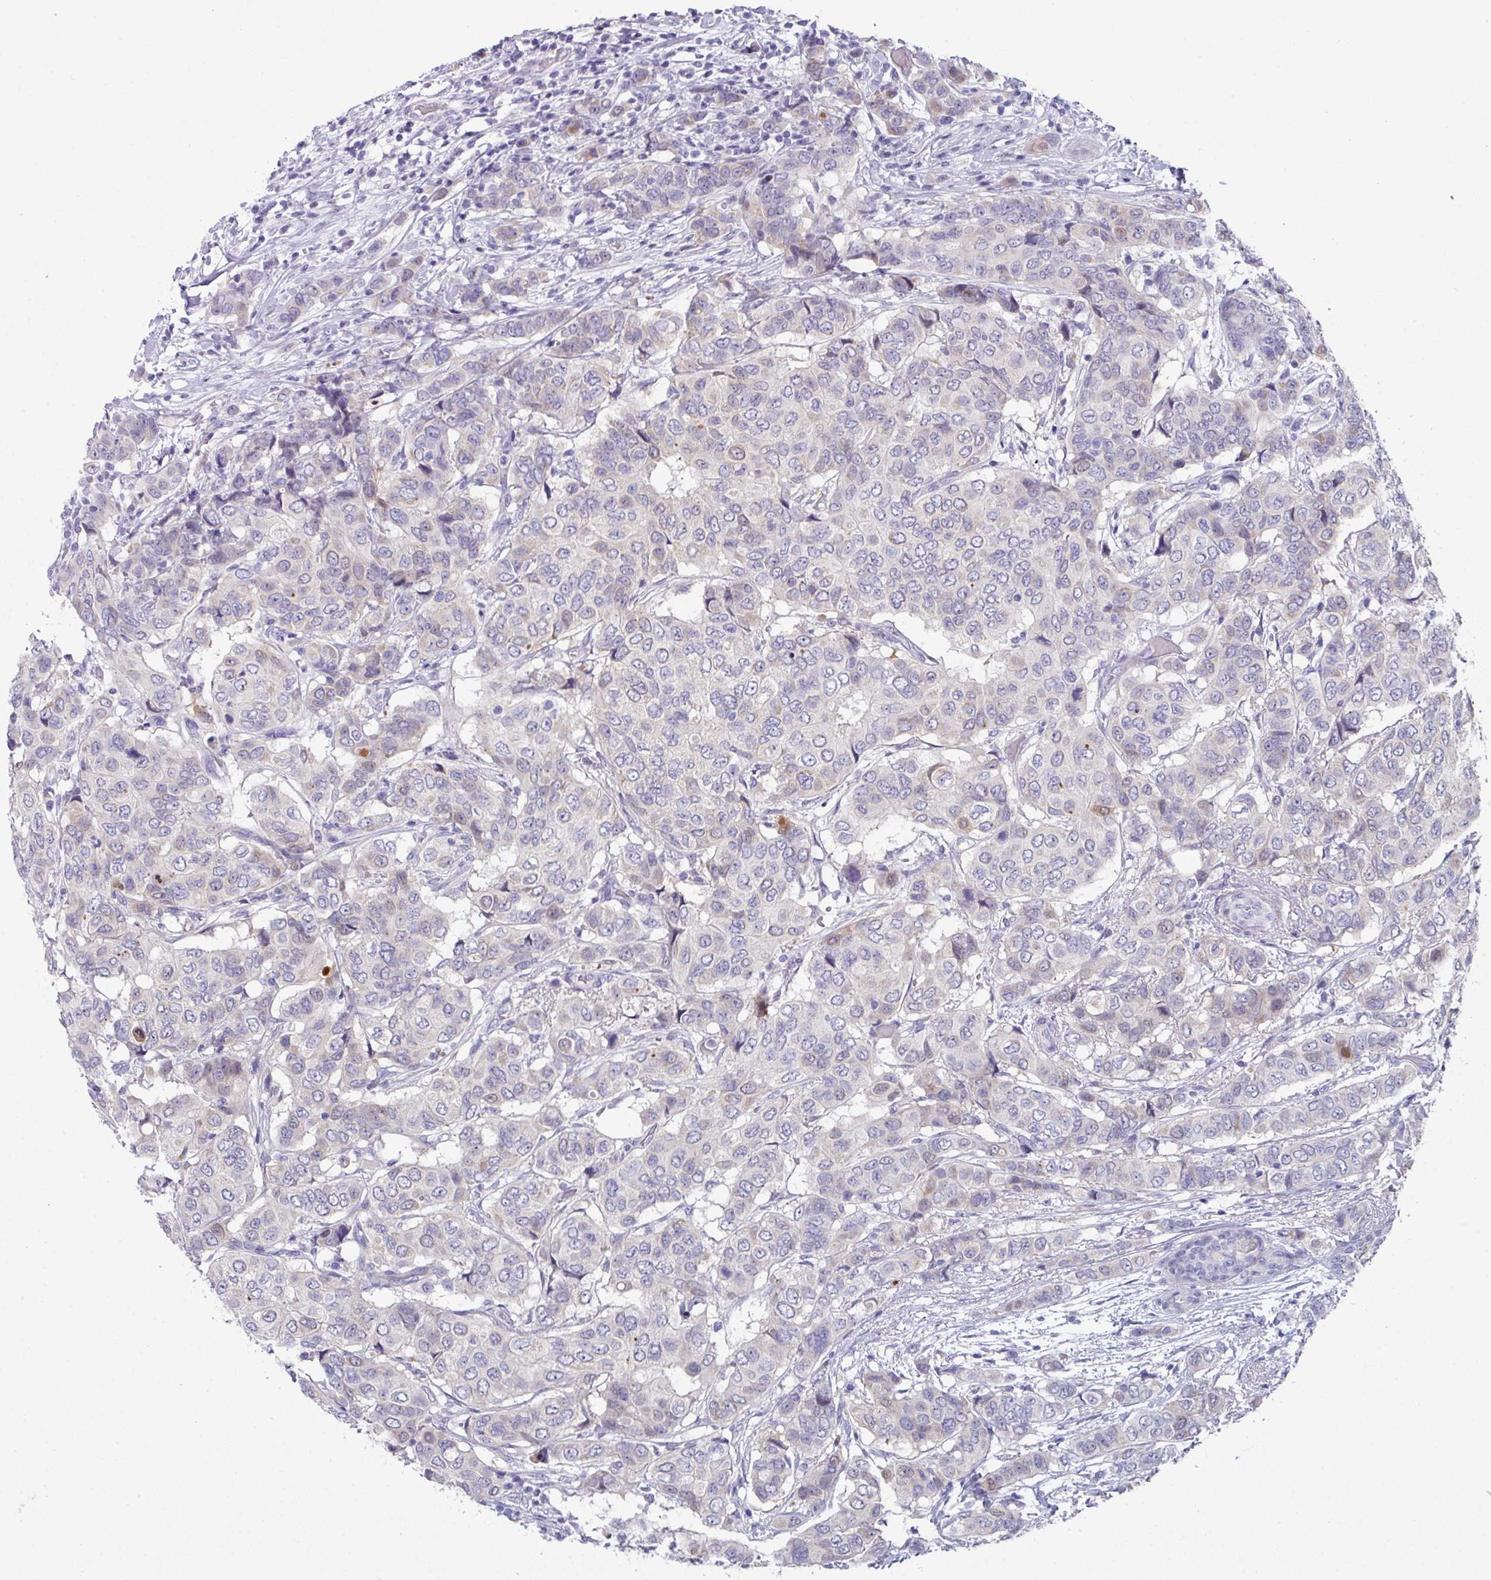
{"staining": {"intensity": "negative", "quantity": "none", "location": "none"}, "tissue": "breast cancer", "cell_type": "Tumor cells", "image_type": "cancer", "snomed": [{"axis": "morphology", "description": "Lobular carcinoma"}, {"axis": "topography", "description": "Breast"}], "caption": "This is an IHC histopathology image of human breast lobular carcinoma. There is no positivity in tumor cells.", "gene": "DEFB115", "patient": {"sex": "female", "age": 51}}